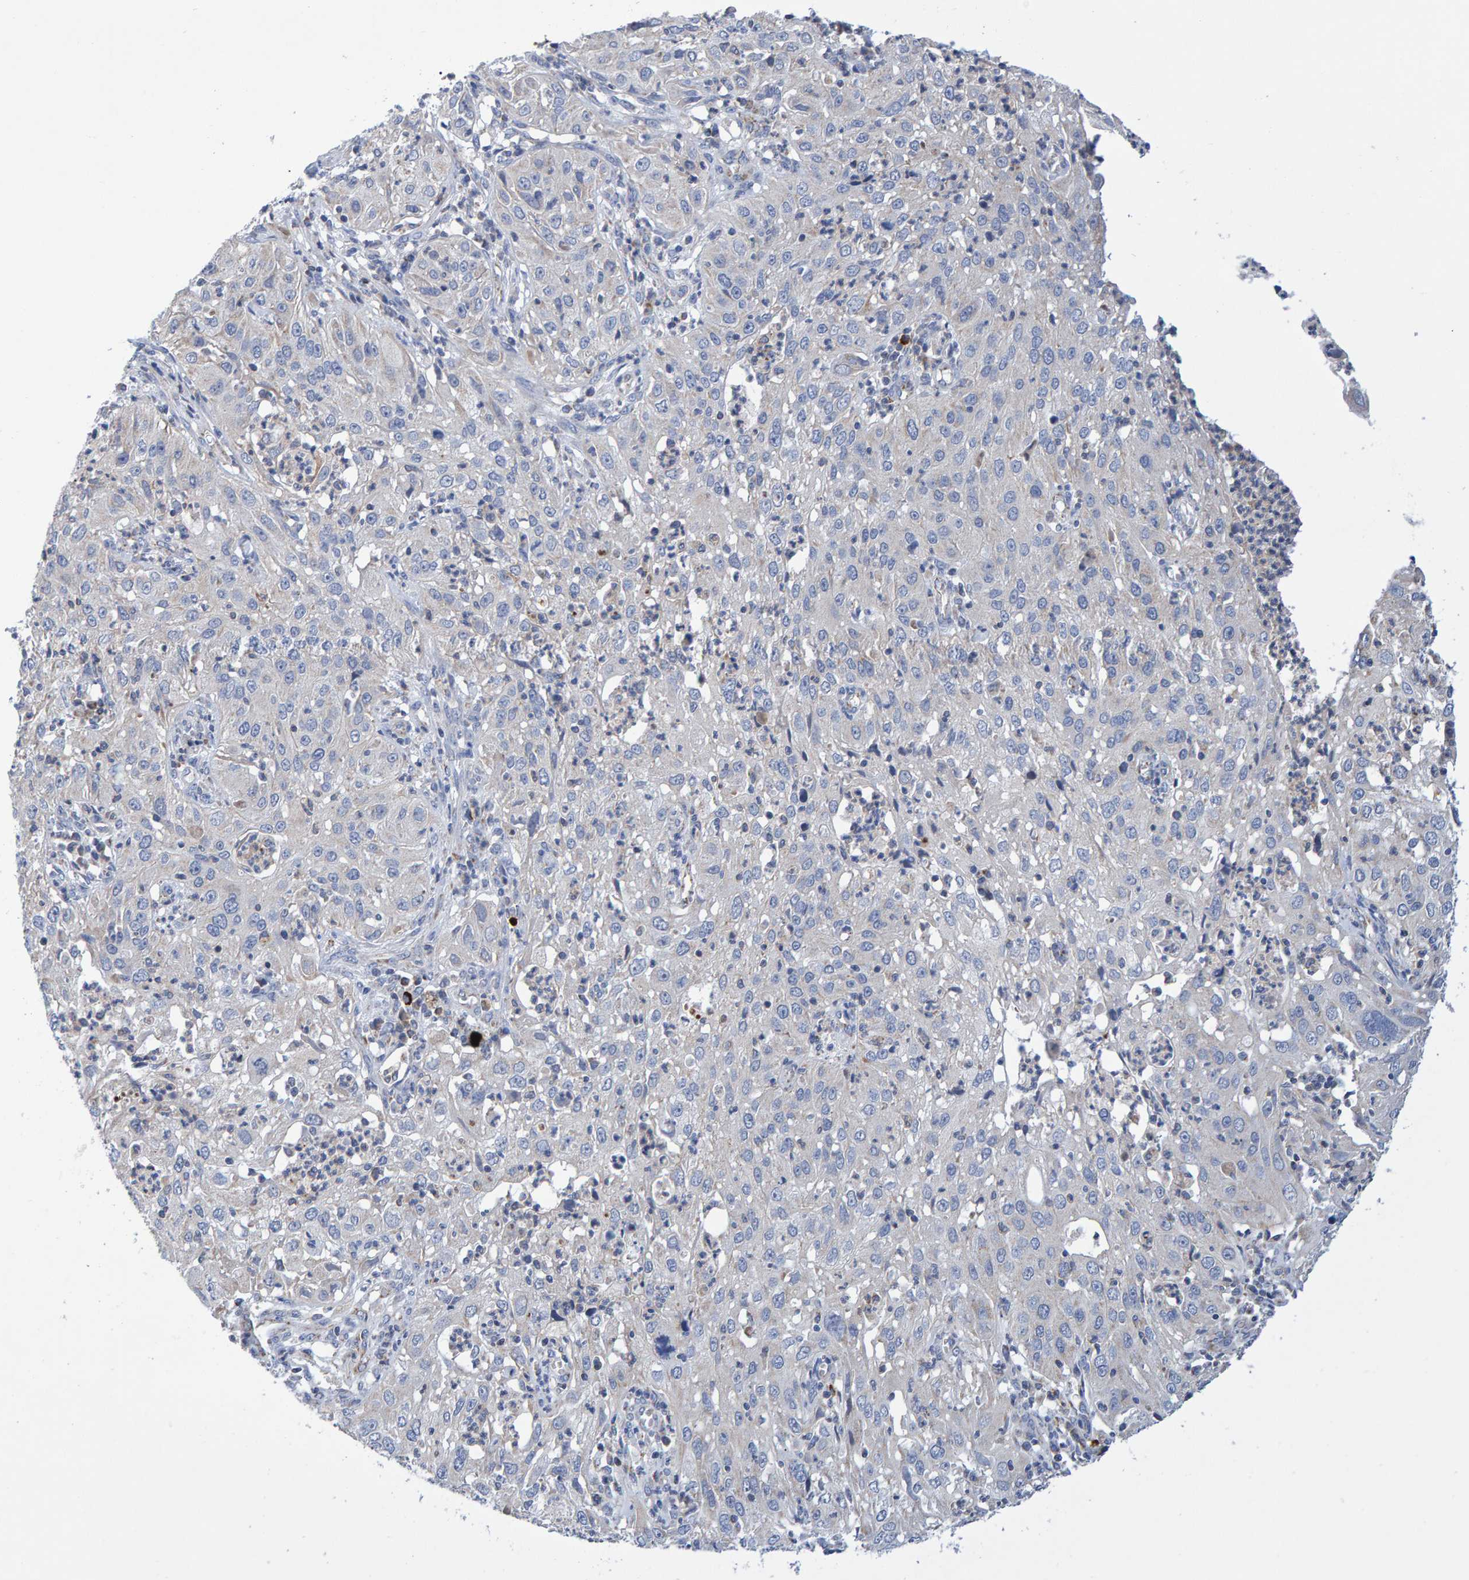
{"staining": {"intensity": "negative", "quantity": "none", "location": "none"}, "tissue": "cervical cancer", "cell_type": "Tumor cells", "image_type": "cancer", "snomed": [{"axis": "morphology", "description": "Squamous cell carcinoma, NOS"}, {"axis": "topography", "description": "Cervix"}], "caption": "Immunohistochemical staining of human squamous cell carcinoma (cervical) shows no significant expression in tumor cells.", "gene": "EFR3A", "patient": {"sex": "female", "age": 32}}